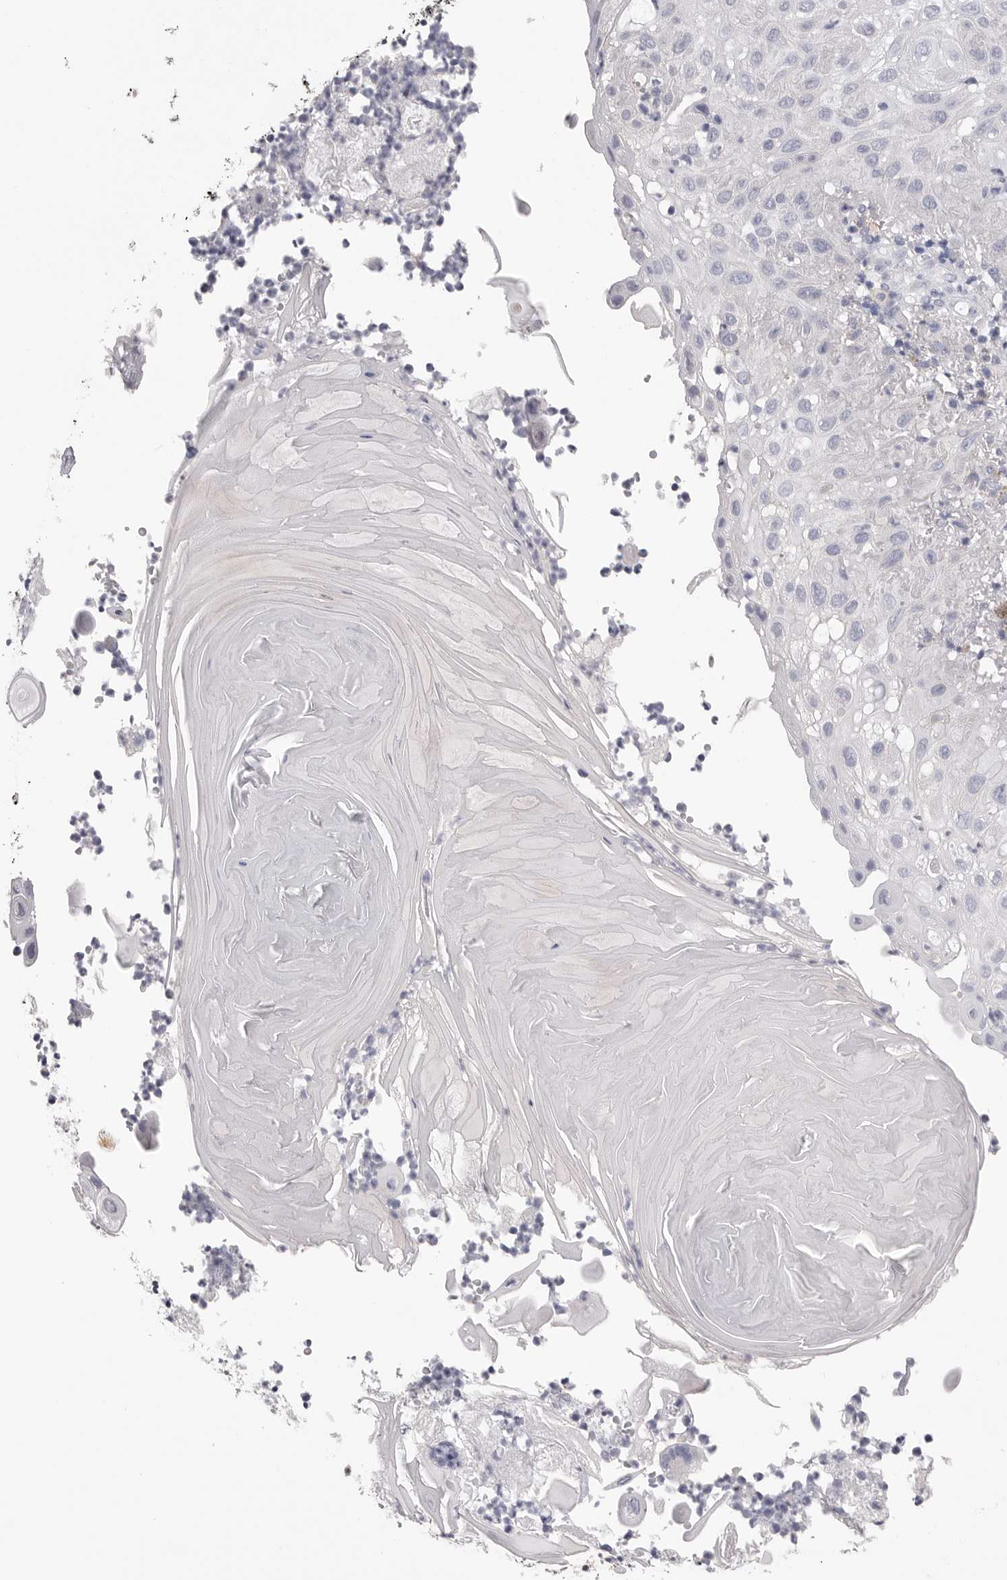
{"staining": {"intensity": "negative", "quantity": "none", "location": "none"}, "tissue": "skin cancer", "cell_type": "Tumor cells", "image_type": "cancer", "snomed": [{"axis": "morphology", "description": "Normal tissue, NOS"}, {"axis": "morphology", "description": "Squamous cell carcinoma, NOS"}, {"axis": "topography", "description": "Skin"}], "caption": "The image demonstrates no staining of tumor cells in skin cancer (squamous cell carcinoma).", "gene": "AKAP12", "patient": {"sex": "female", "age": 96}}